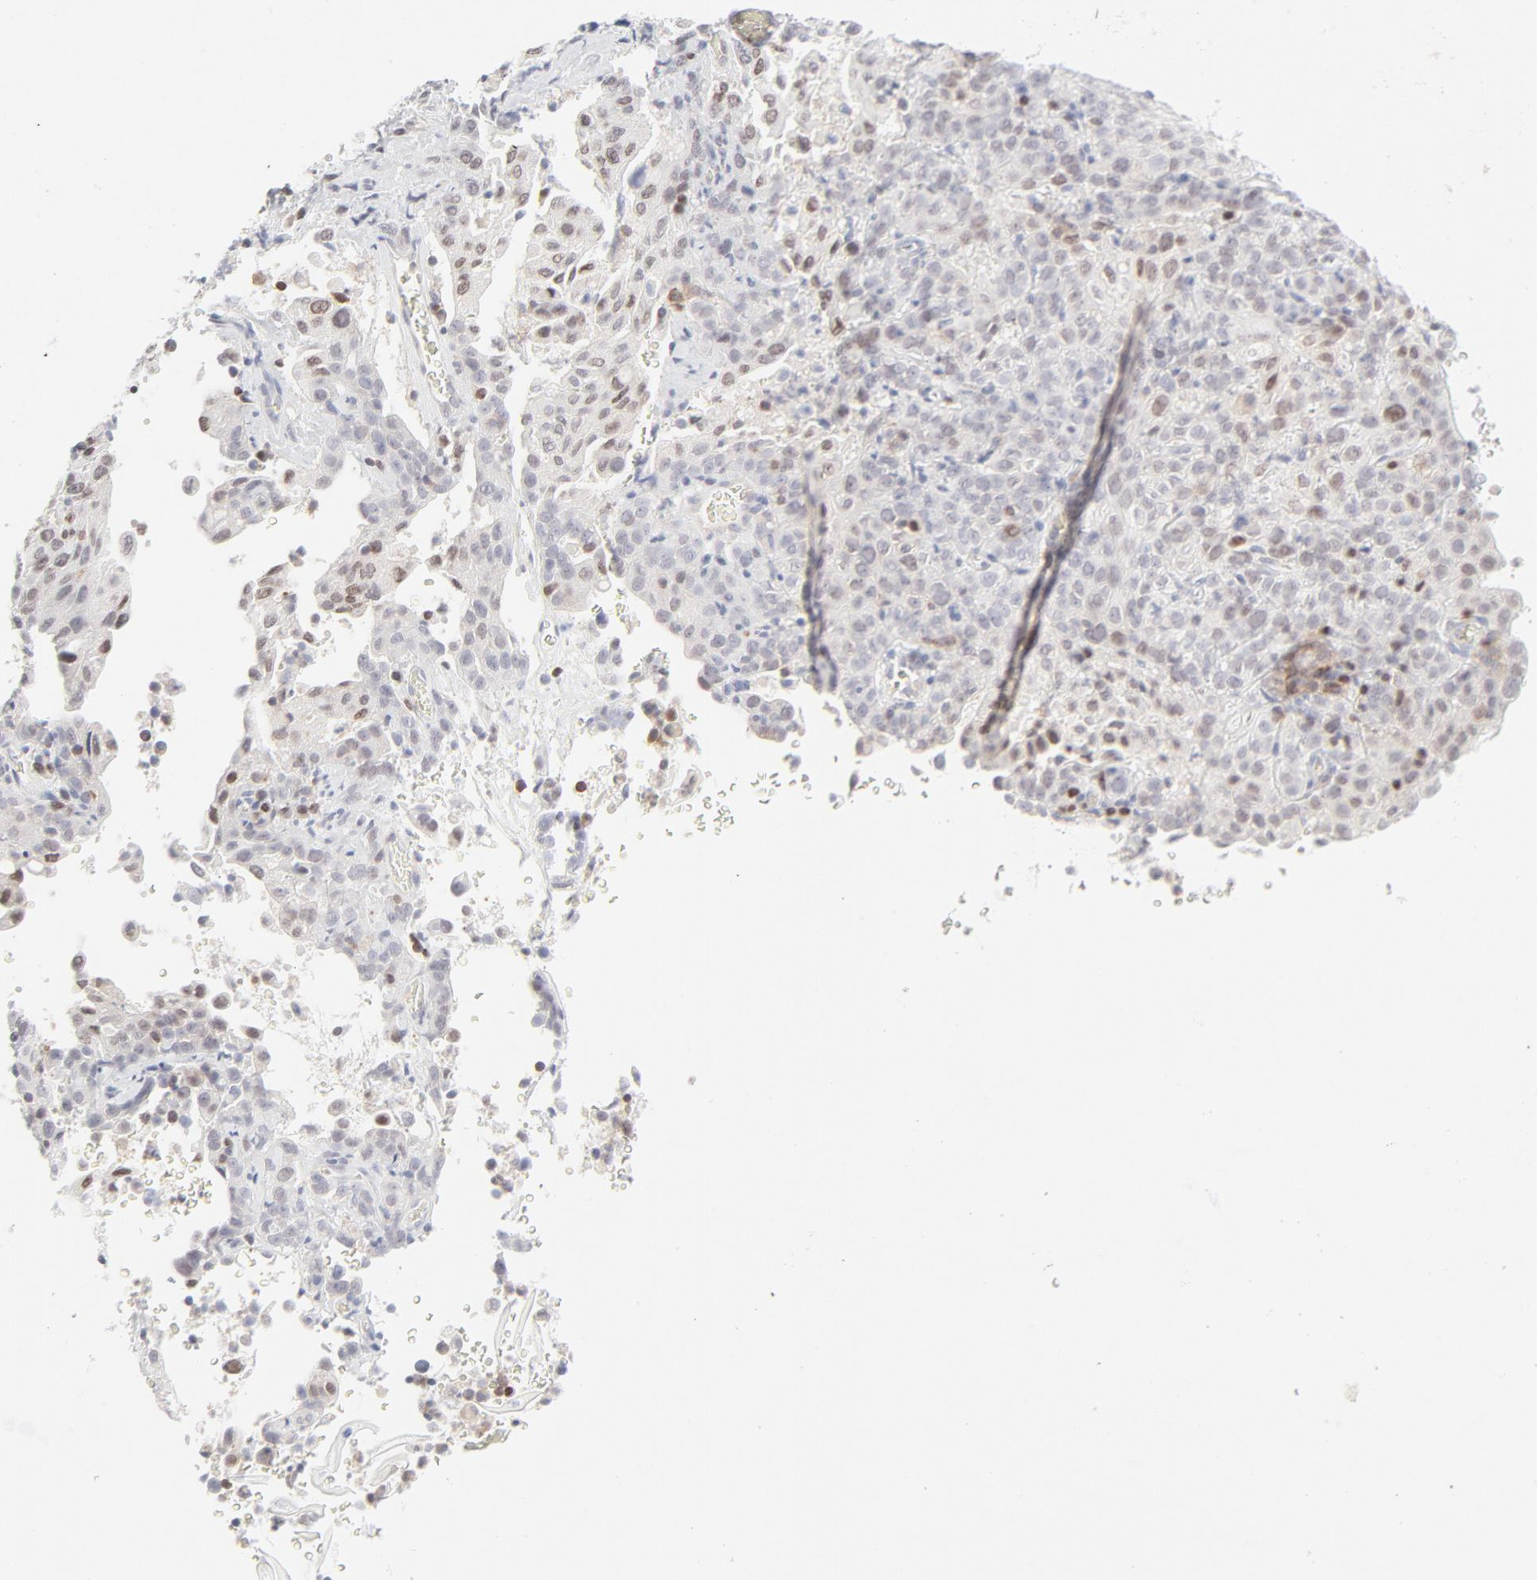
{"staining": {"intensity": "moderate", "quantity": "25%-75%", "location": "nuclear"}, "tissue": "cervical cancer", "cell_type": "Tumor cells", "image_type": "cancer", "snomed": [{"axis": "morphology", "description": "Squamous cell carcinoma, NOS"}, {"axis": "topography", "description": "Cervix"}], "caption": "Tumor cells demonstrate medium levels of moderate nuclear positivity in about 25%-75% of cells in human cervical cancer (squamous cell carcinoma). (IHC, brightfield microscopy, high magnification).", "gene": "PRKCB", "patient": {"sex": "female", "age": 41}}